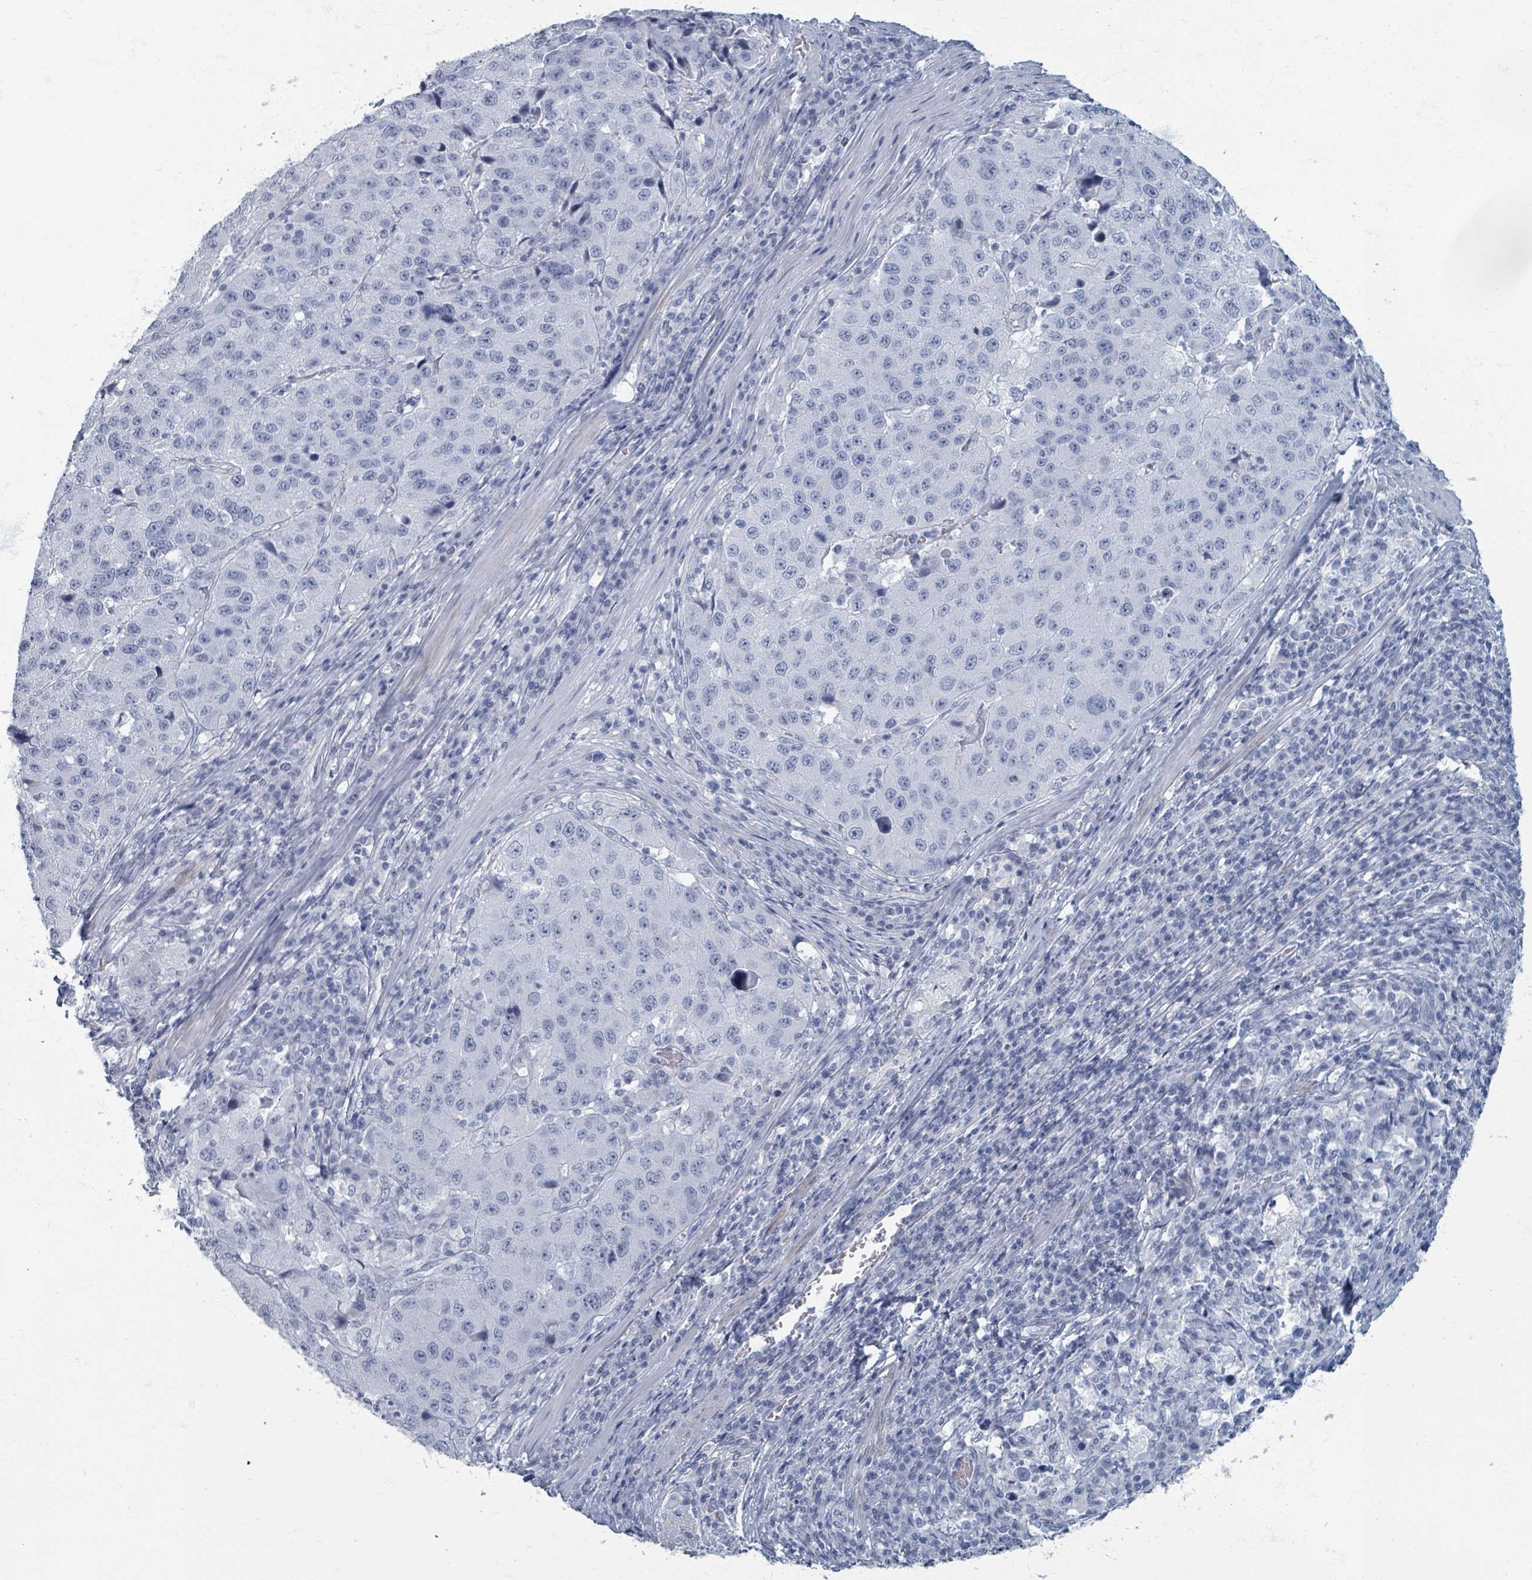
{"staining": {"intensity": "negative", "quantity": "none", "location": "none"}, "tissue": "stomach cancer", "cell_type": "Tumor cells", "image_type": "cancer", "snomed": [{"axis": "morphology", "description": "Adenocarcinoma, NOS"}, {"axis": "topography", "description": "Stomach"}], "caption": "Immunohistochemical staining of stomach cancer shows no significant expression in tumor cells.", "gene": "TAS2R1", "patient": {"sex": "male", "age": 71}}